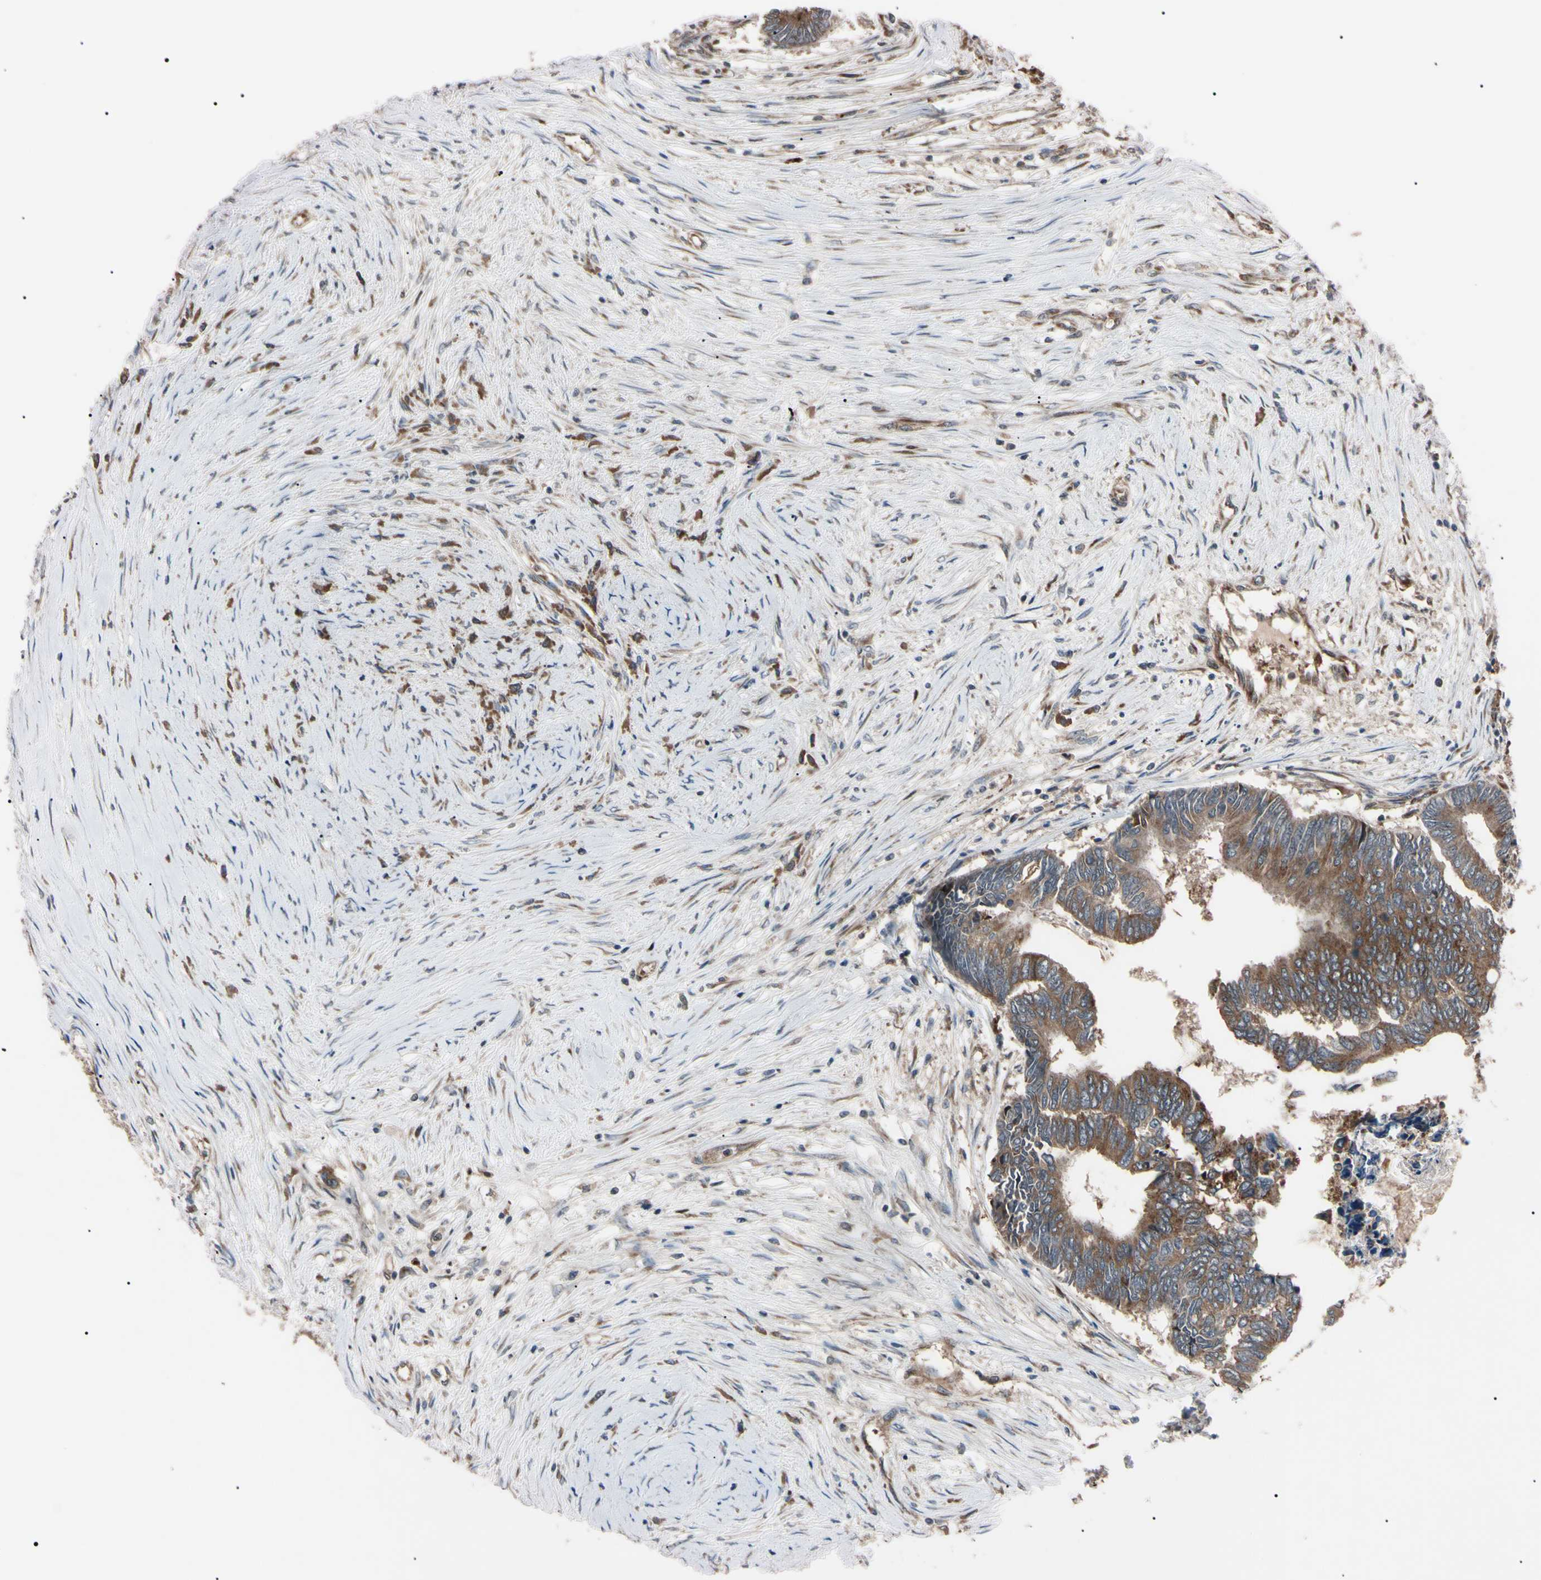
{"staining": {"intensity": "strong", "quantity": ">75%", "location": "cytoplasmic/membranous"}, "tissue": "colorectal cancer", "cell_type": "Tumor cells", "image_type": "cancer", "snomed": [{"axis": "morphology", "description": "Adenocarcinoma, NOS"}, {"axis": "topography", "description": "Rectum"}], "caption": "Protein staining reveals strong cytoplasmic/membranous expression in about >75% of tumor cells in colorectal cancer.", "gene": "GUCY1B1", "patient": {"sex": "male", "age": 63}}